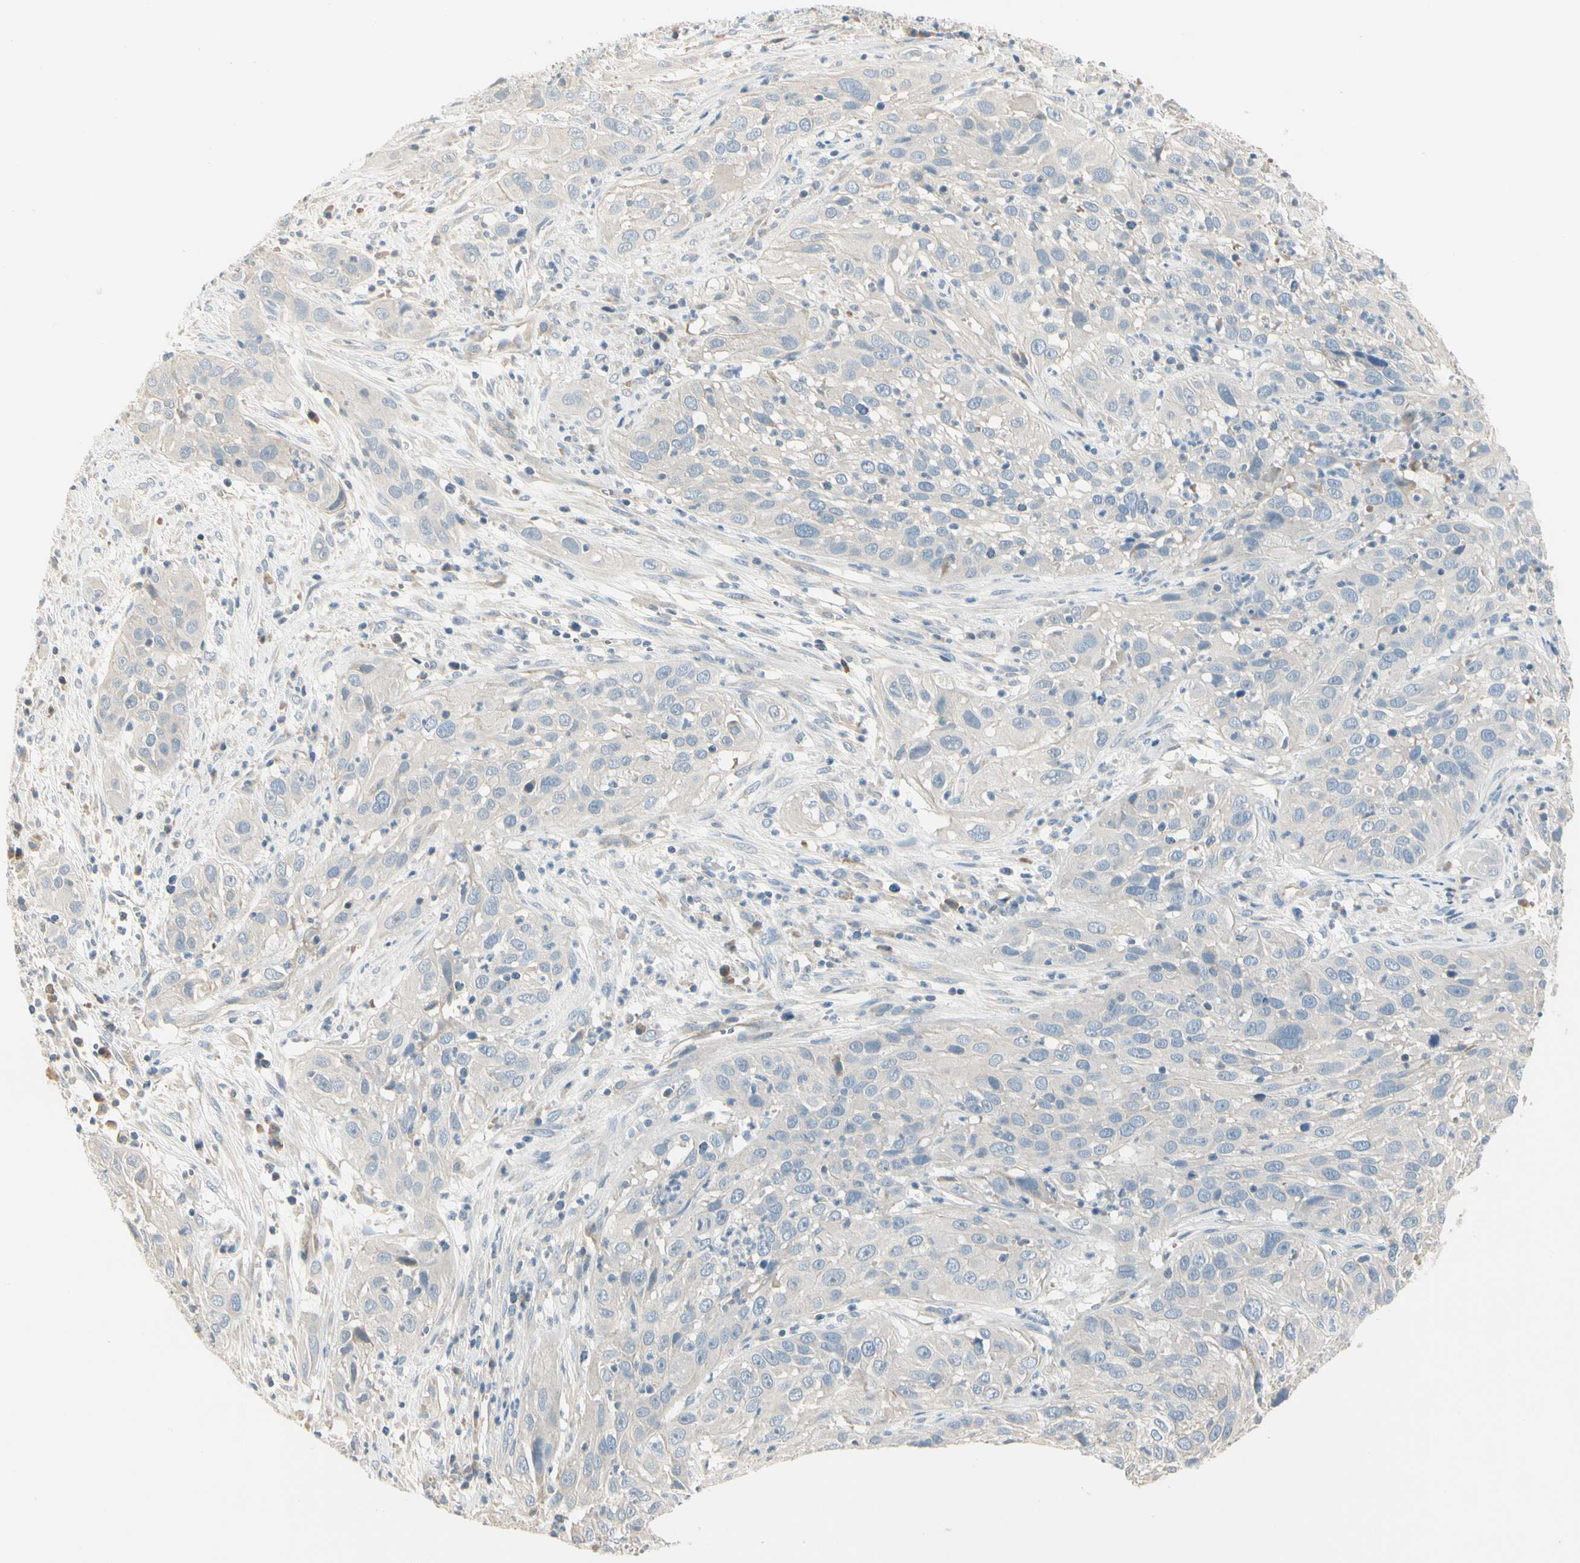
{"staining": {"intensity": "negative", "quantity": "none", "location": "none"}, "tissue": "cervical cancer", "cell_type": "Tumor cells", "image_type": "cancer", "snomed": [{"axis": "morphology", "description": "Squamous cell carcinoma, NOS"}, {"axis": "topography", "description": "Cervix"}], "caption": "Protein analysis of cervical squamous cell carcinoma reveals no significant expression in tumor cells. (DAB IHC, high magnification).", "gene": "ADGRA3", "patient": {"sex": "female", "age": 32}}